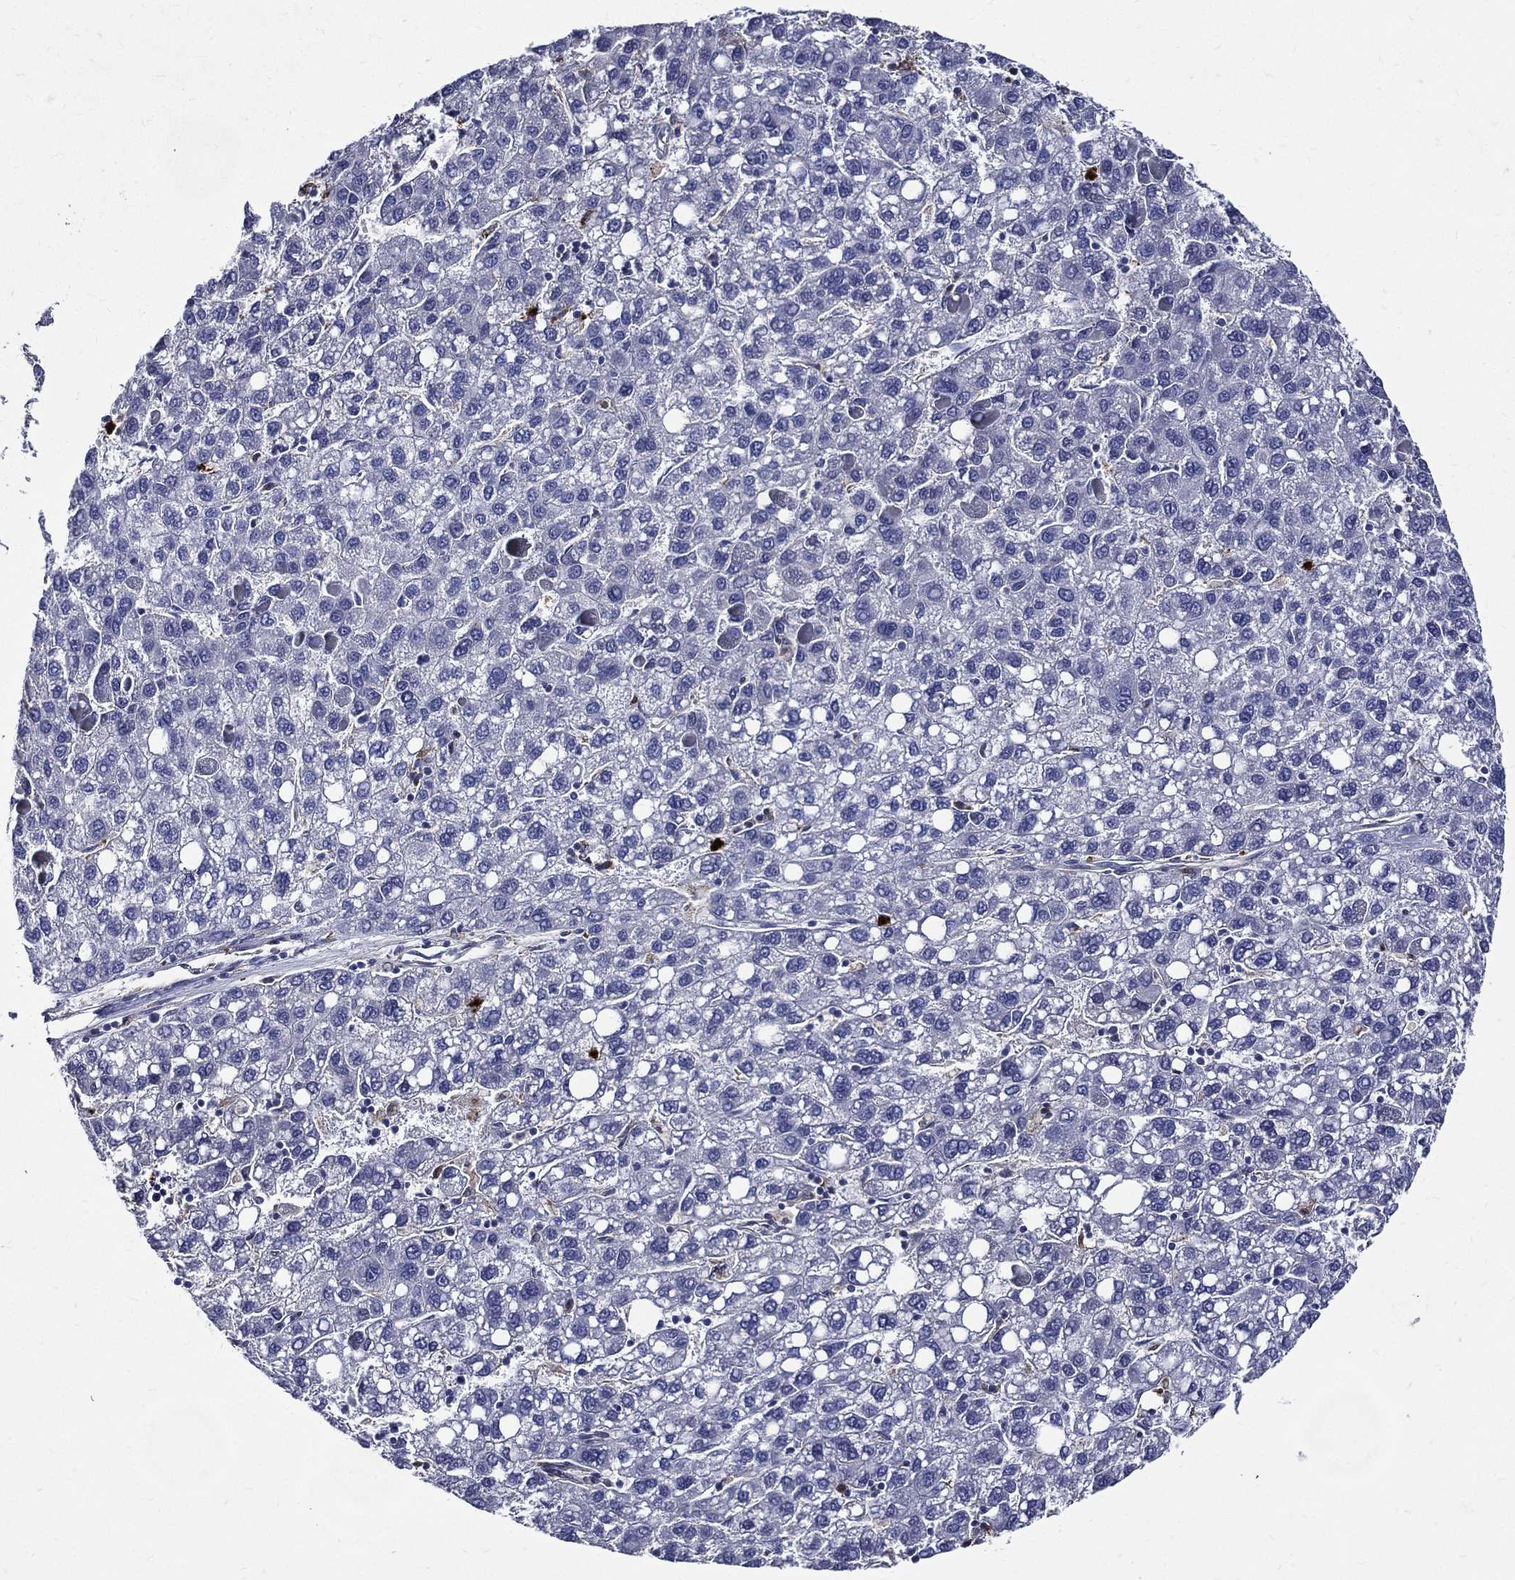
{"staining": {"intensity": "negative", "quantity": "none", "location": "none"}, "tissue": "liver cancer", "cell_type": "Tumor cells", "image_type": "cancer", "snomed": [{"axis": "morphology", "description": "Carcinoma, Hepatocellular, NOS"}, {"axis": "topography", "description": "Liver"}], "caption": "IHC histopathology image of neoplastic tissue: hepatocellular carcinoma (liver) stained with DAB demonstrates no significant protein staining in tumor cells.", "gene": "GPR171", "patient": {"sex": "female", "age": 82}}